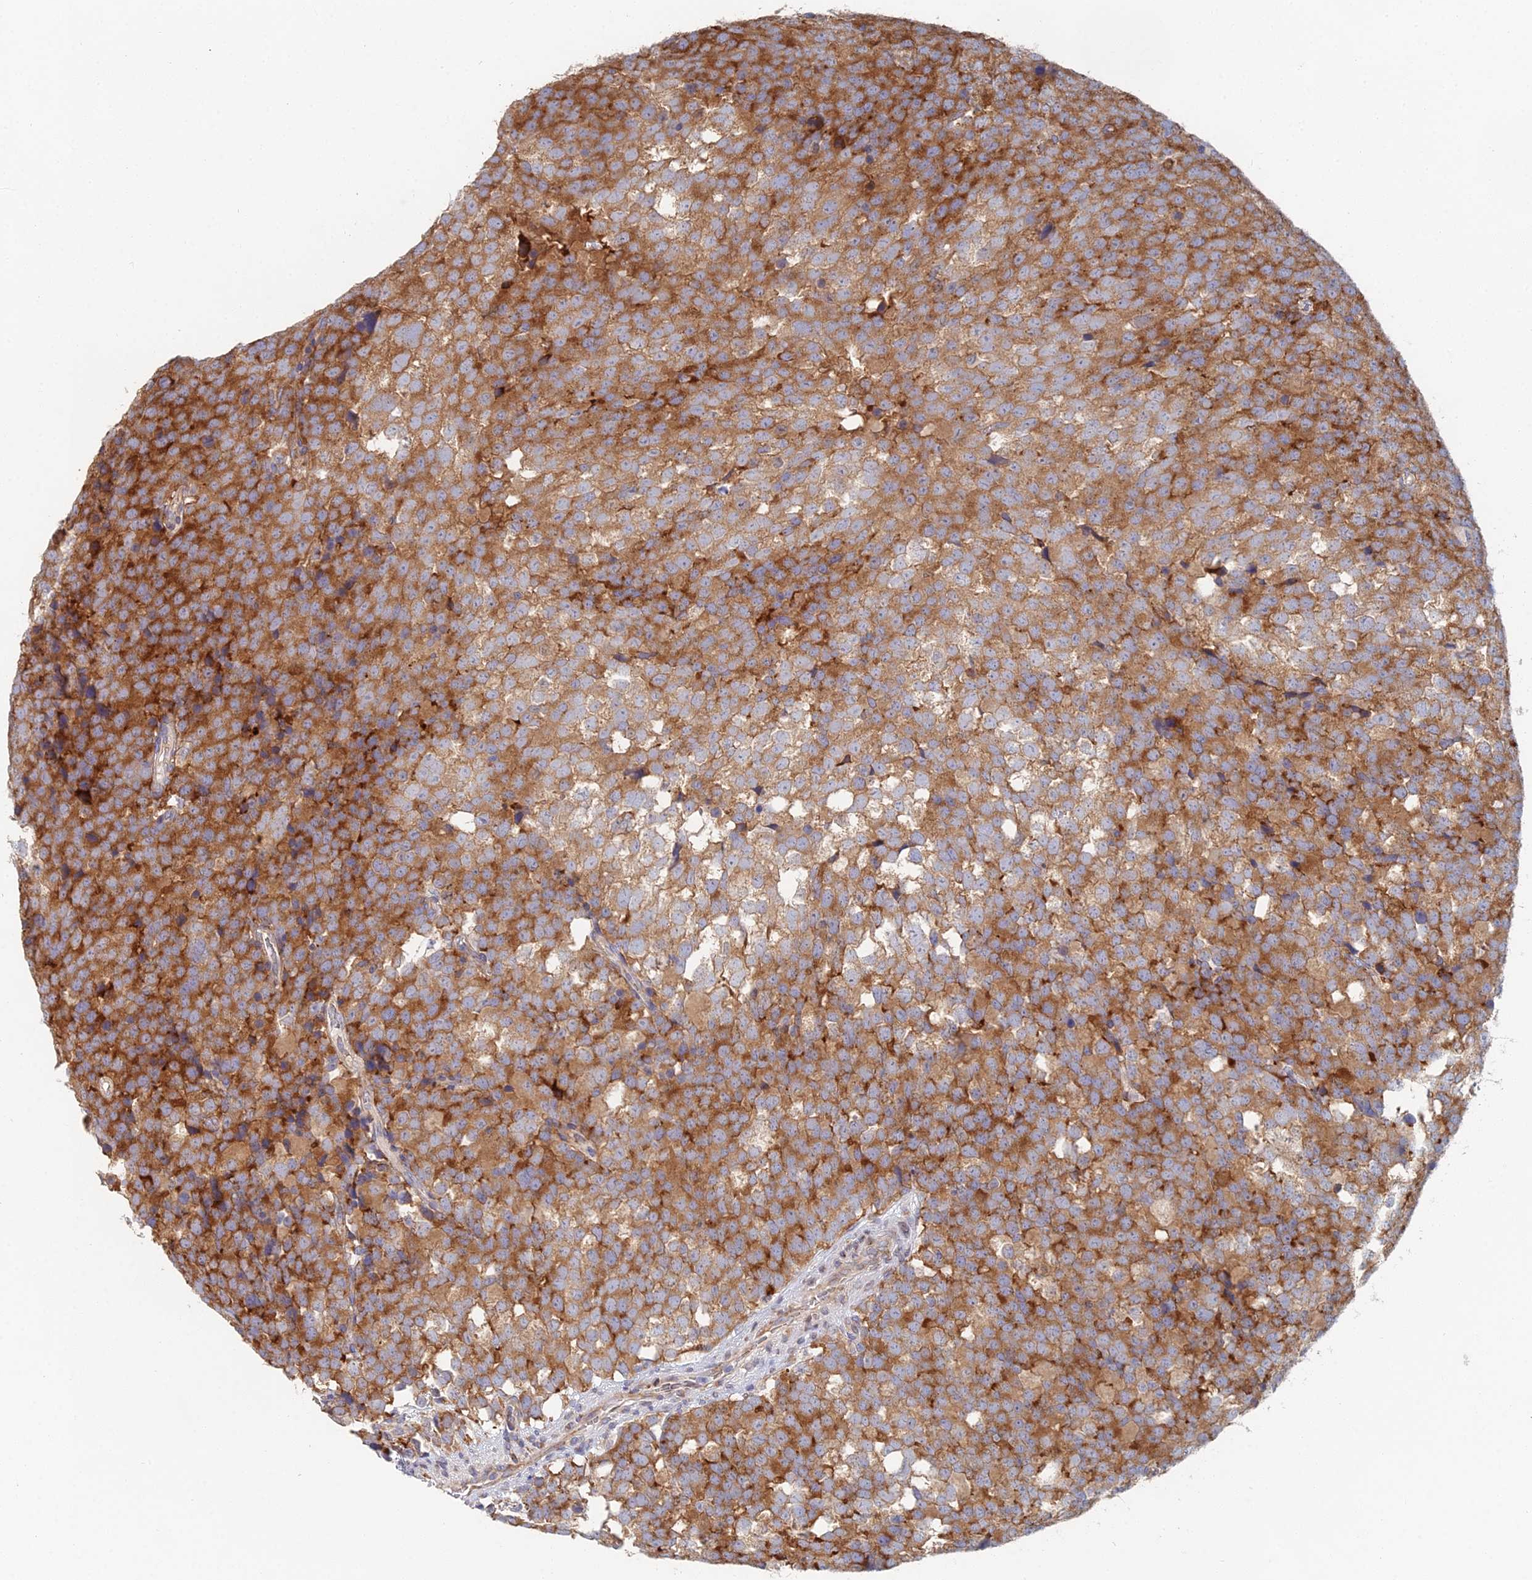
{"staining": {"intensity": "strong", "quantity": ">75%", "location": "cytoplasmic/membranous"}, "tissue": "testis cancer", "cell_type": "Tumor cells", "image_type": "cancer", "snomed": [{"axis": "morphology", "description": "Seminoma, NOS"}, {"axis": "topography", "description": "Testis"}], "caption": "This image displays IHC staining of testis seminoma, with high strong cytoplasmic/membranous expression in about >75% of tumor cells.", "gene": "ELOF1", "patient": {"sex": "male", "age": 71}}